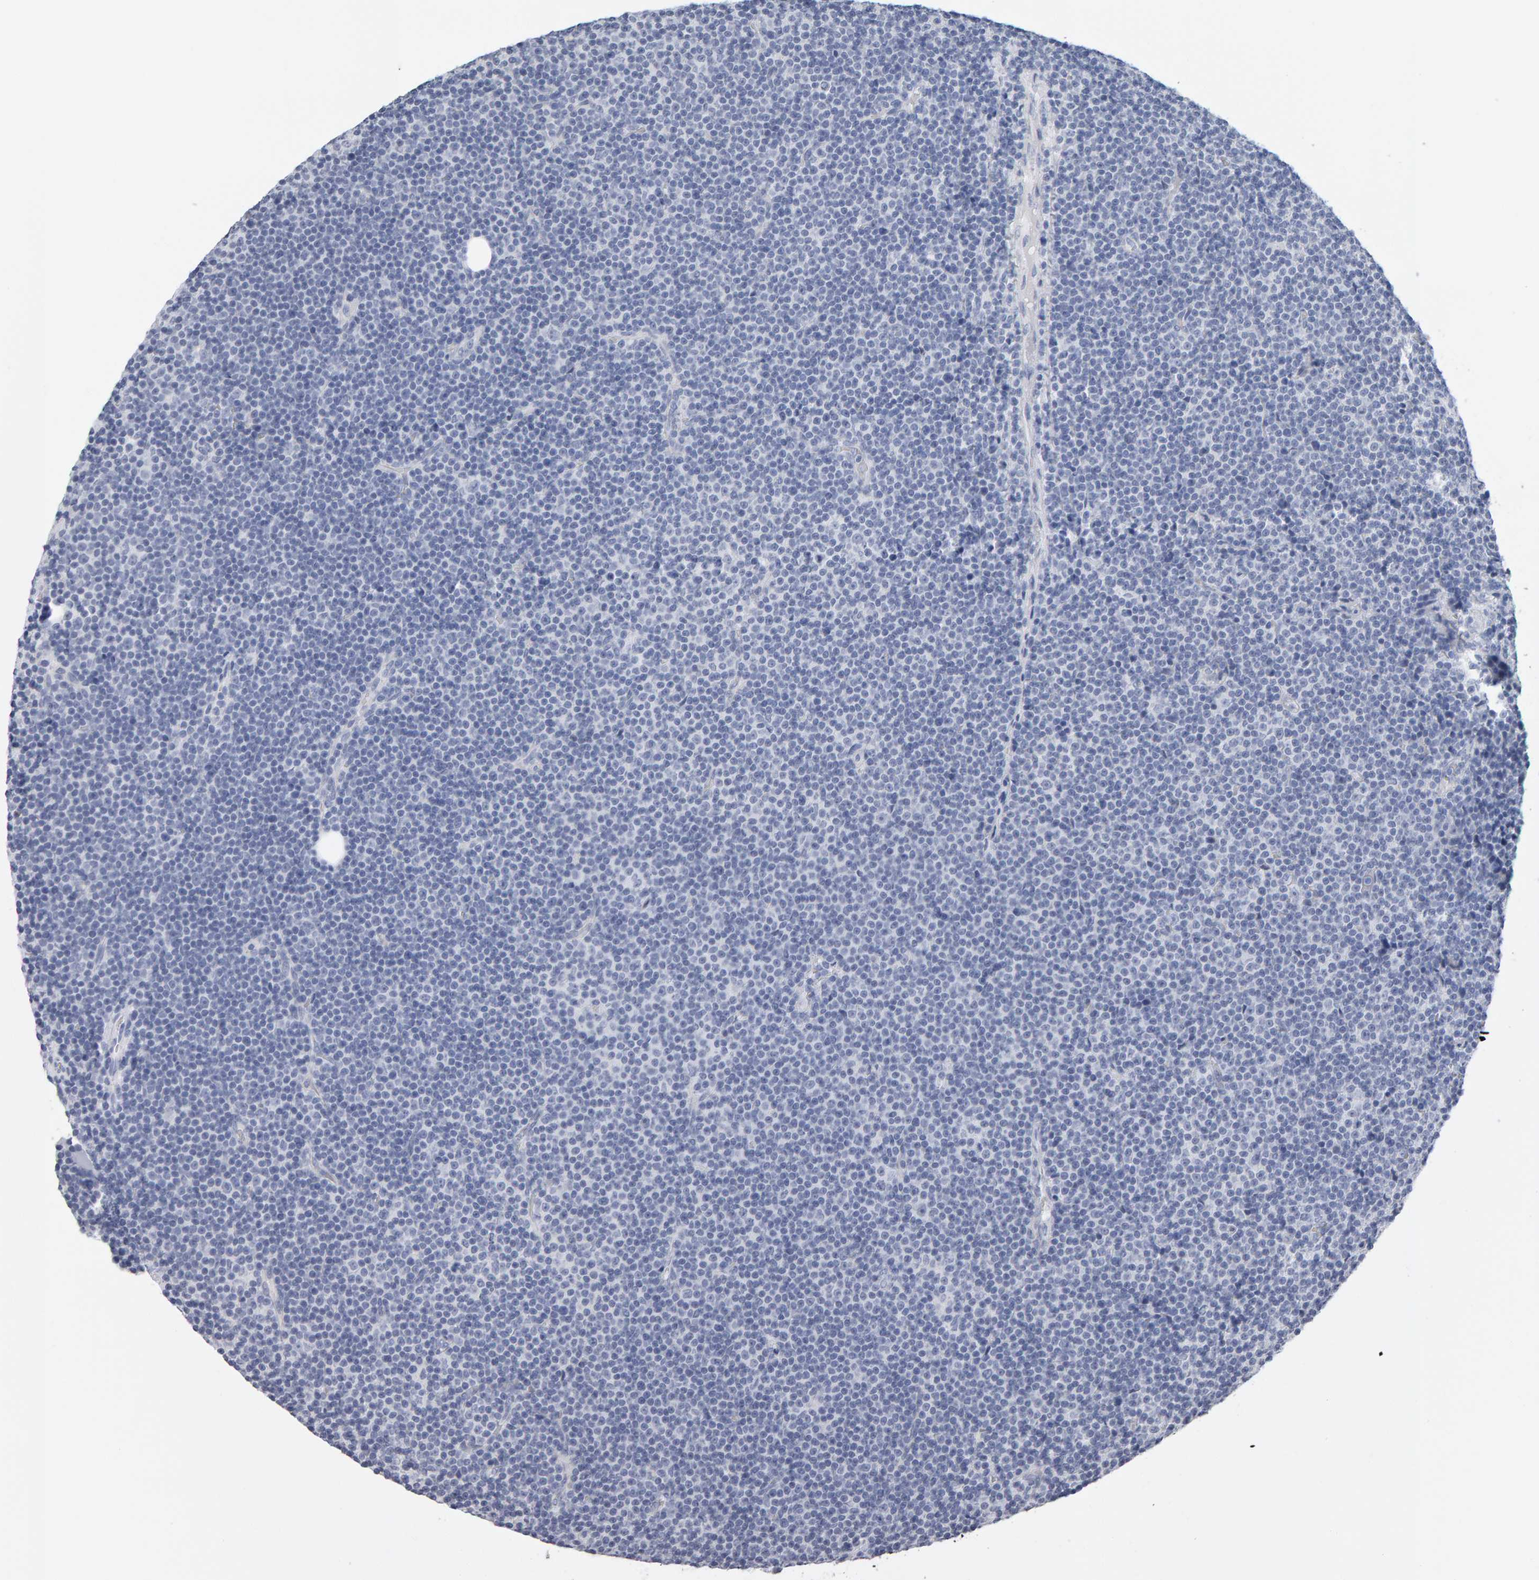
{"staining": {"intensity": "negative", "quantity": "none", "location": "none"}, "tissue": "lymphoma", "cell_type": "Tumor cells", "image_type": "cancer", "snomed": [{"axis": "morphology", "description": "Malignant lymphoma, non-Hodgkin's type, Low grade"}, {"axis": "topography", "description": "Lymph node"}], "caption": "An immunohistochemistry (IHC) photomicrograph of lymphoma is shown. There is no staining in tumor cells of lymphoma.", "gene": "CTH", "patient": {"sex": "female", "age": 67}}